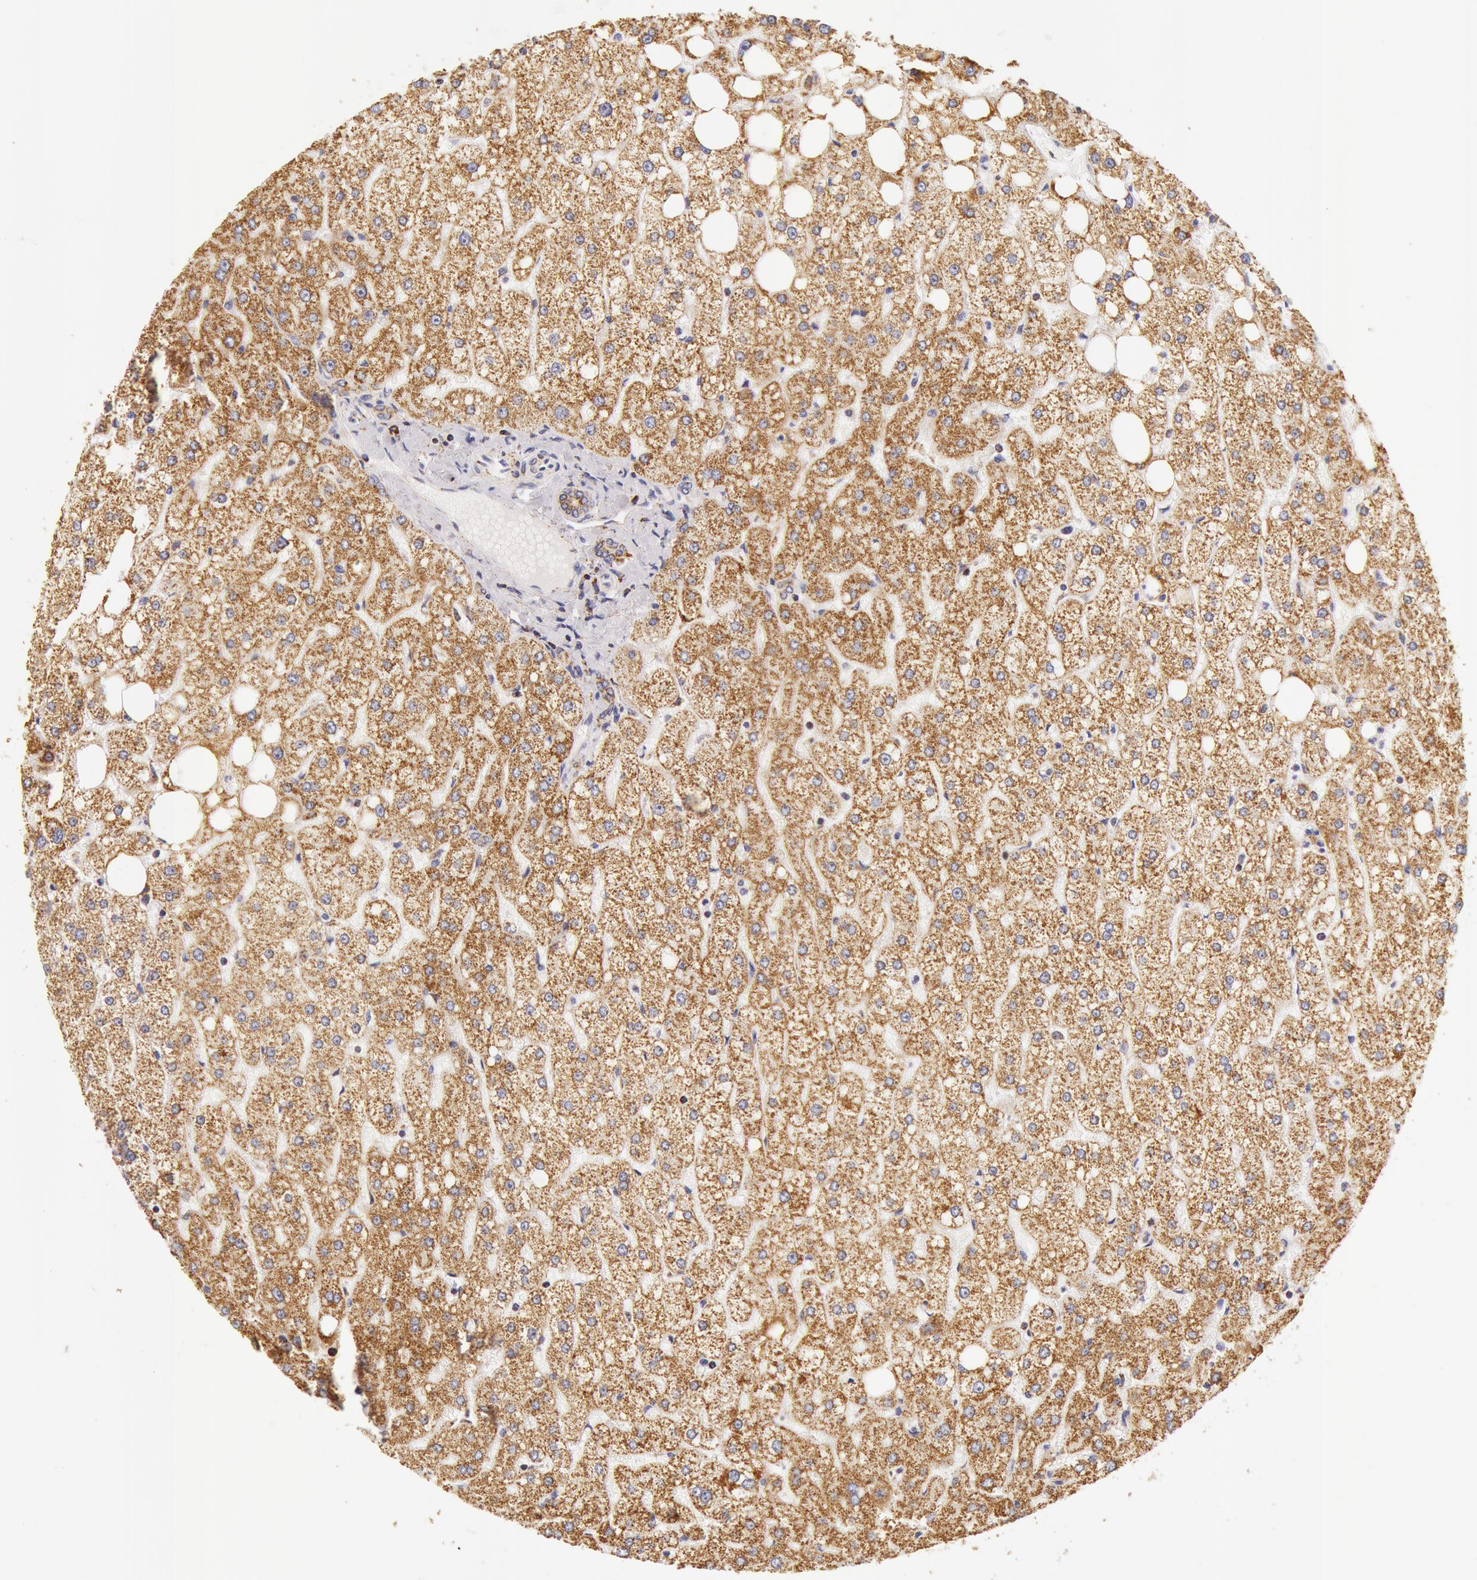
{"staining": {"intensity": "moderate", "quantity": "25%-75%", "location": "cytoplasmic/membranous"}, "tissue": "liver", "cell_type": "Cholangiocytes", "image_type": "normal", "snomed": [{"axis": "morphology", "description": "Normal tissue, NOS"}, {"axis": "topography", "description": "Liver"}], "caption": "Normal liver demonstrates moderate cytoplasmic/membranous staining in approximately 25%-75% of cholangiocytes.", "gene": "ATP5F1B", "patient": {"sex": "male", "age": 35}}